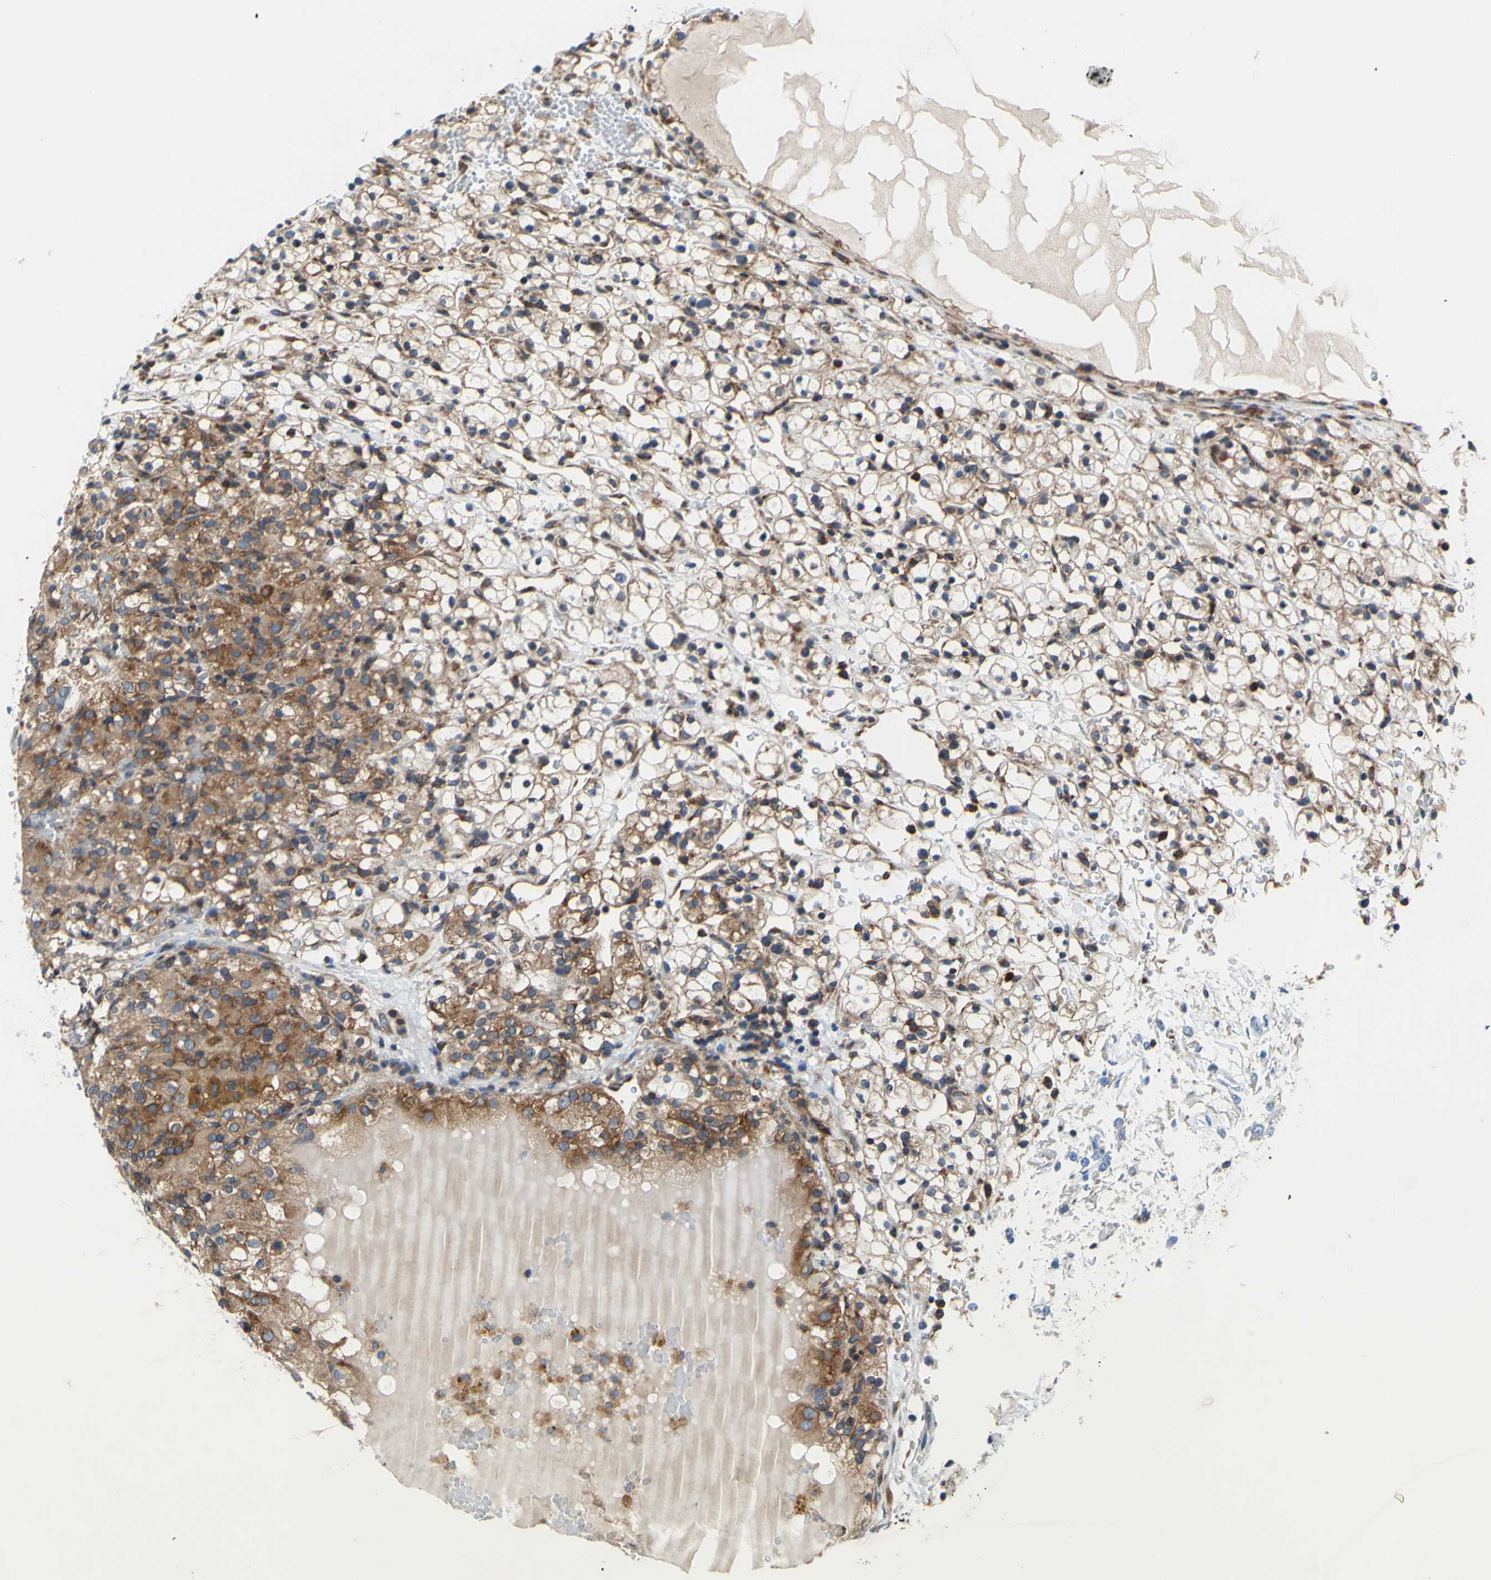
{"staining": {"intensity": "moderate", "quantity": "25%-75%", "location": "cytoplasmic/membranous"}, "tissue": "renal cancer", "cell_type": "Tumor cells", "image_type": "cancer", "snomed": [{"axis": "morphology", "description": "Adenocarcinoma, NOS"}, {"axis": "topography", "description": "Kidney"}], "caption": "Brown immunohistochemical staining in human renal cancer exhibits moderate cytoplasmic/membranous staining in approximately 25%-75% of tumor cells.", "gene": "FMR1", "patient": {"sex": "male", "age": 61}}